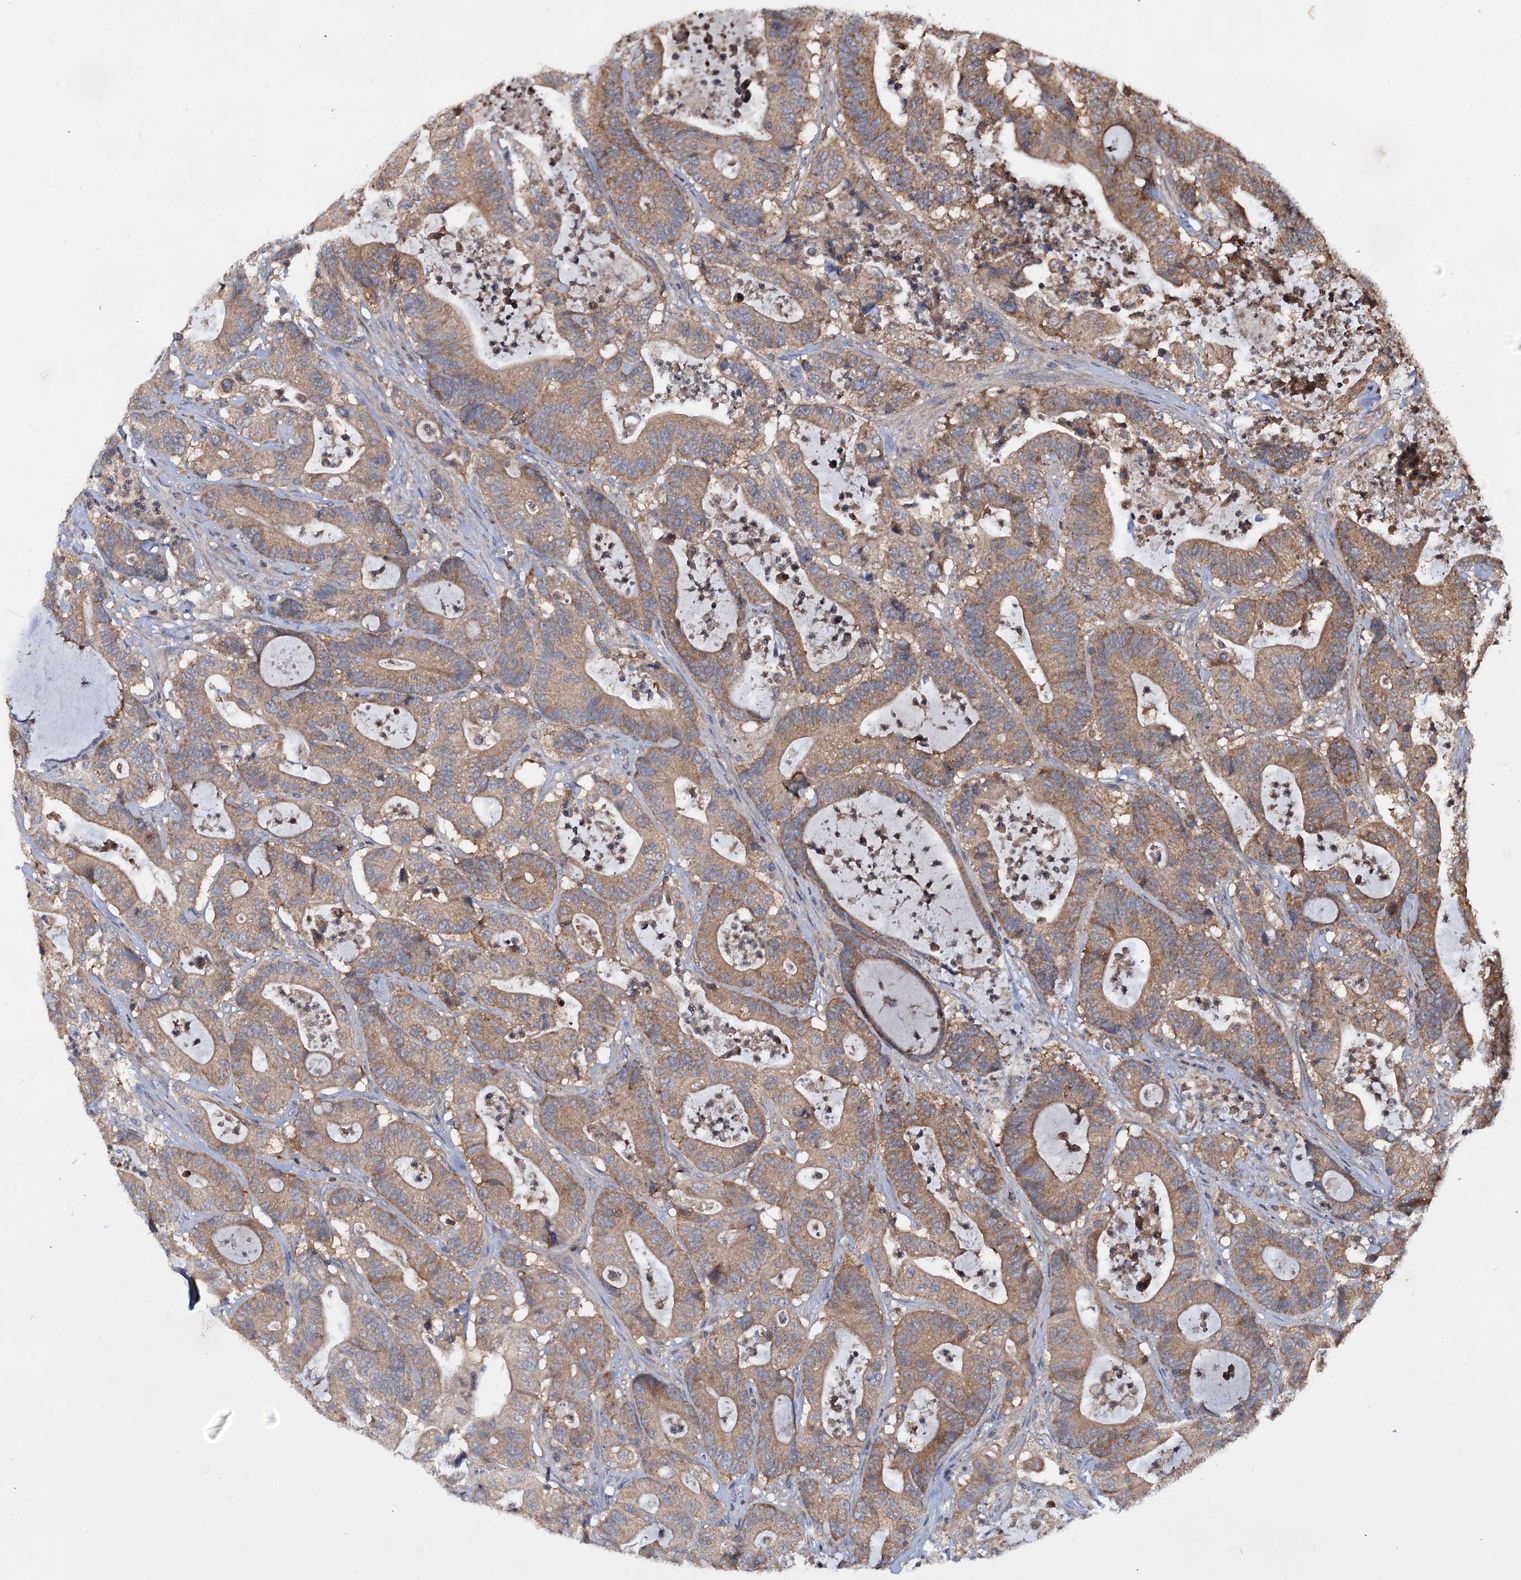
{"staining": {"intensity": "moderate", "quantity": ">75%", "location": "cytoplasmic/membranous"}, "tissue": "colorectal cancer", "cell_type": "Tumor cells", "image_type": "cancer", "snomed": [{"axis": "morphology", "description": "Adenocarcinoma, NOS"}, {"axis": "topography", "description": "Colon"}], "caption": "Immunohistochemistry of colorectal adenocarcinoma displays medium levels of moderate cytoplasmic/membranous expression in about >75% of tumor cells. Using DAB (3,3'-diaminobenzidine) (brown) and hematoxylin (blue) stains, captured at high magnification using brightfield microscopy.", "gene": "CEP192", "patient": {"sex": "female", "age": 84}}